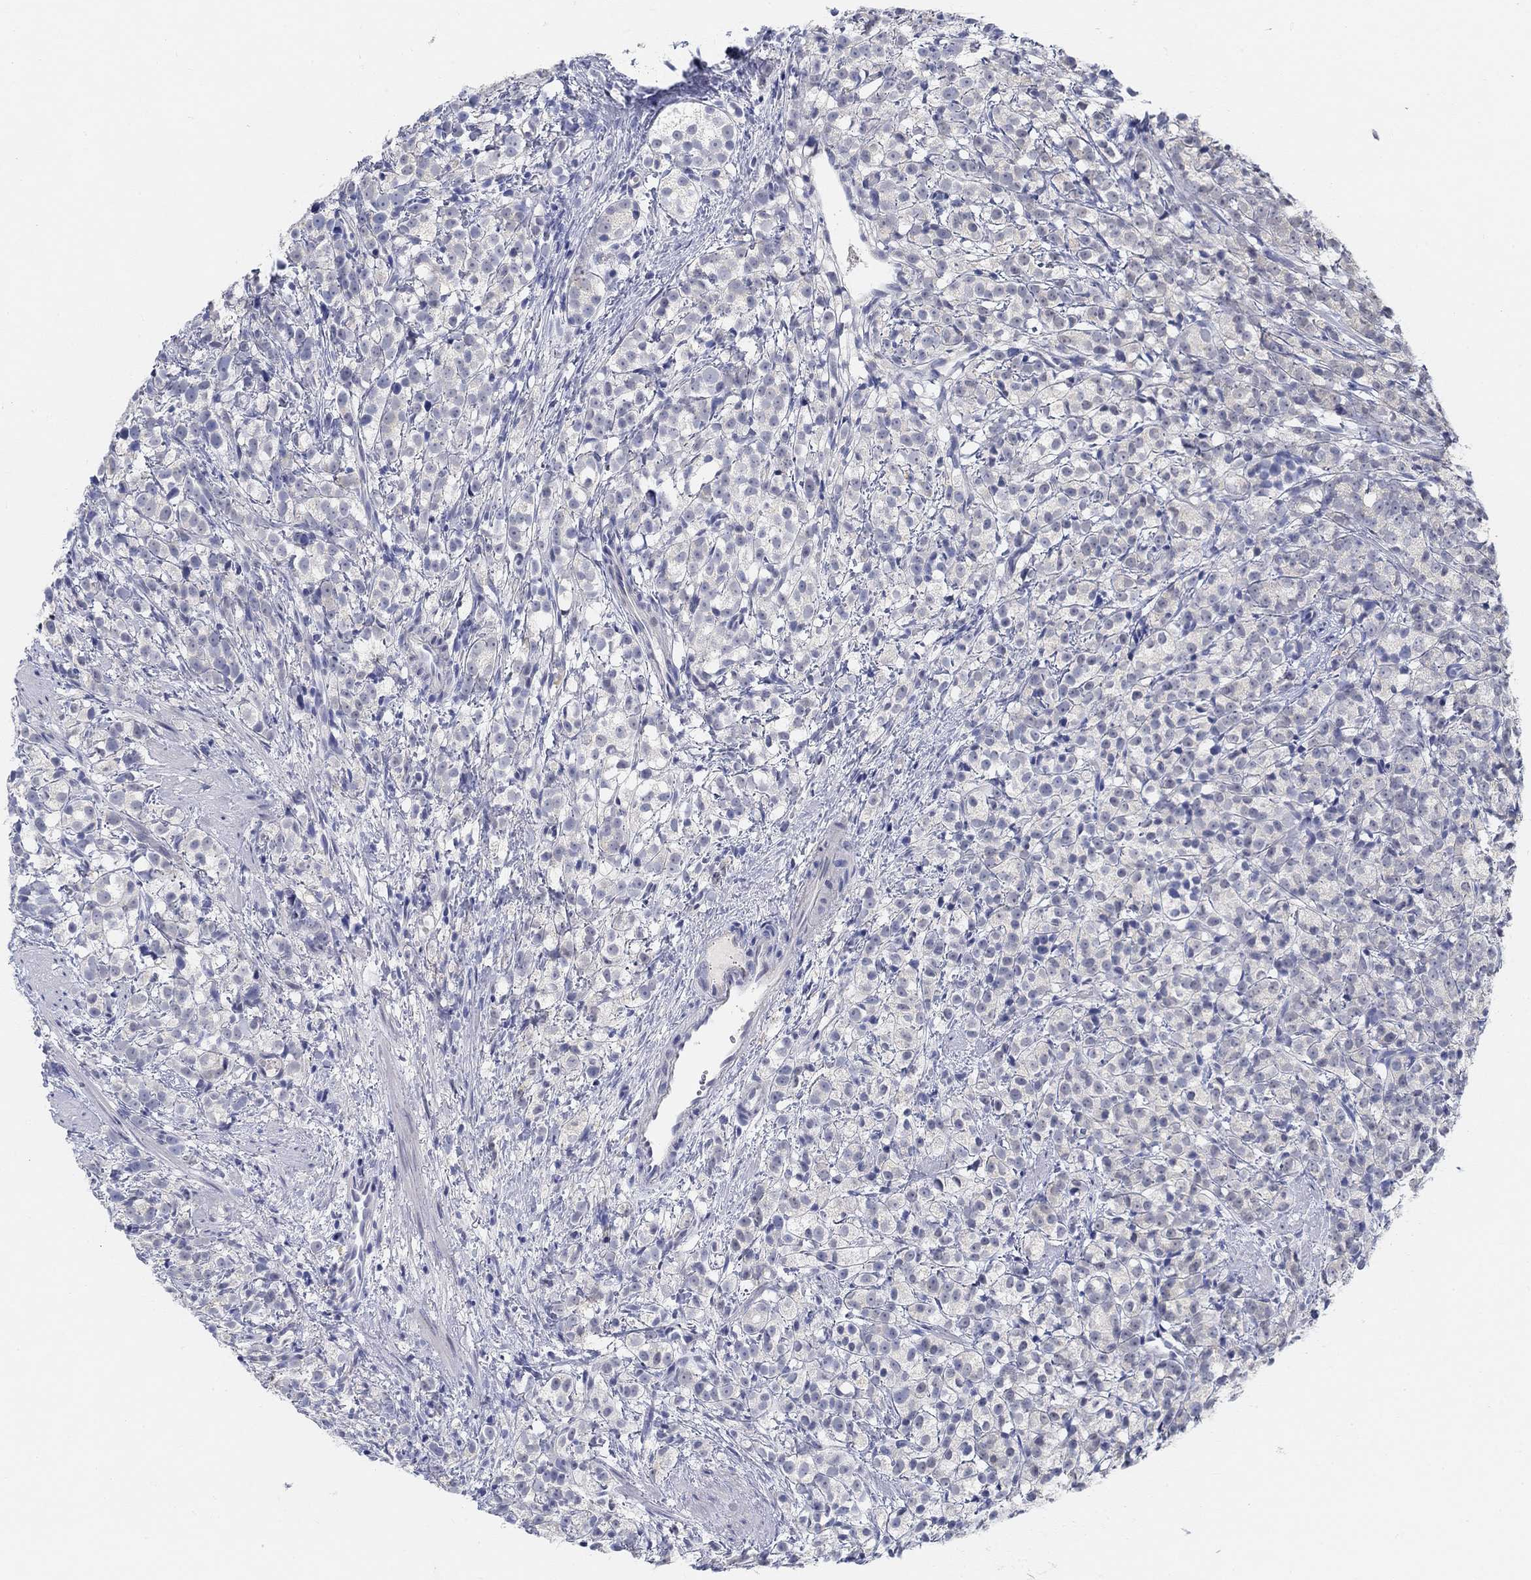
{"staining": {"intensity": "negative", "quantity": "none", "location": "none"}, "tissue": "prostate cancer", "cell_type": "Tumor cells", "image_type": "cancer", "snomed": [{"axis": "morphology", "description": "Adenocarcinoma, High grade"}, {"axis": "topography", "description": "Prostate"}], "caption": "Tumor cells show no significant staining in prostate cancer.", "gene": "SNTG2", "patient": {"sex": "male", "age": 53}}